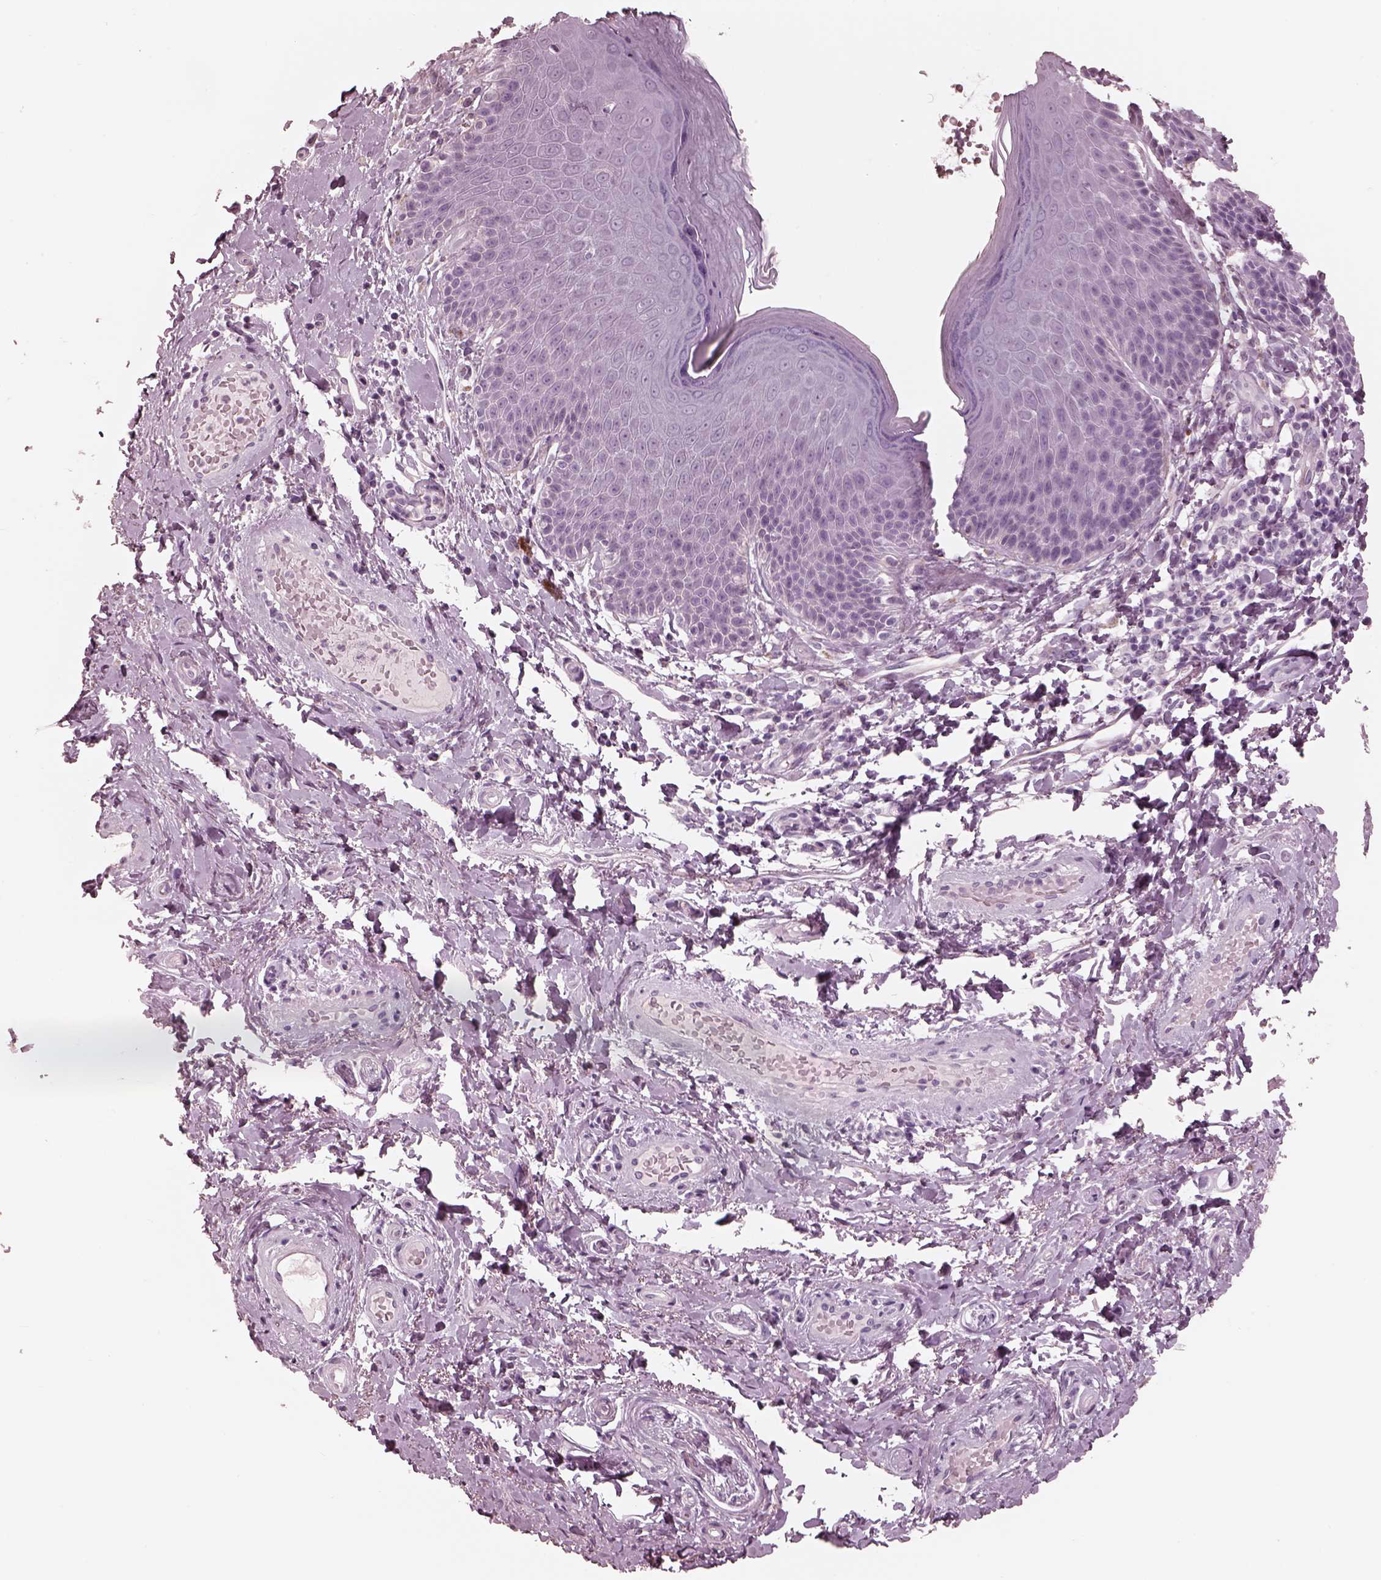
{"staining": {"intensity": "negative", "quantity": "none", "location": "none"}, "tissue": "skin", "cell_type": "Epidermal cells", "image_type": "normal", "snomed": [{"axis": "morphology", "description": "Normal tissue, NOS"}, {"axis": "topography", "description": "Anal"}, {"axis": "topography", "description": "Peripheral nerve tissue"}], "caption": "High power microscopy histopathology image of an IHC image of benign skin, revealing no significant expression in epidermal cells. (Brightfield microscopy of DAB (3,3'-diaminobenzidine) IHC at high magnification).", "gene": "CADM2", "patient": {"sex": "male", "age": 51}}